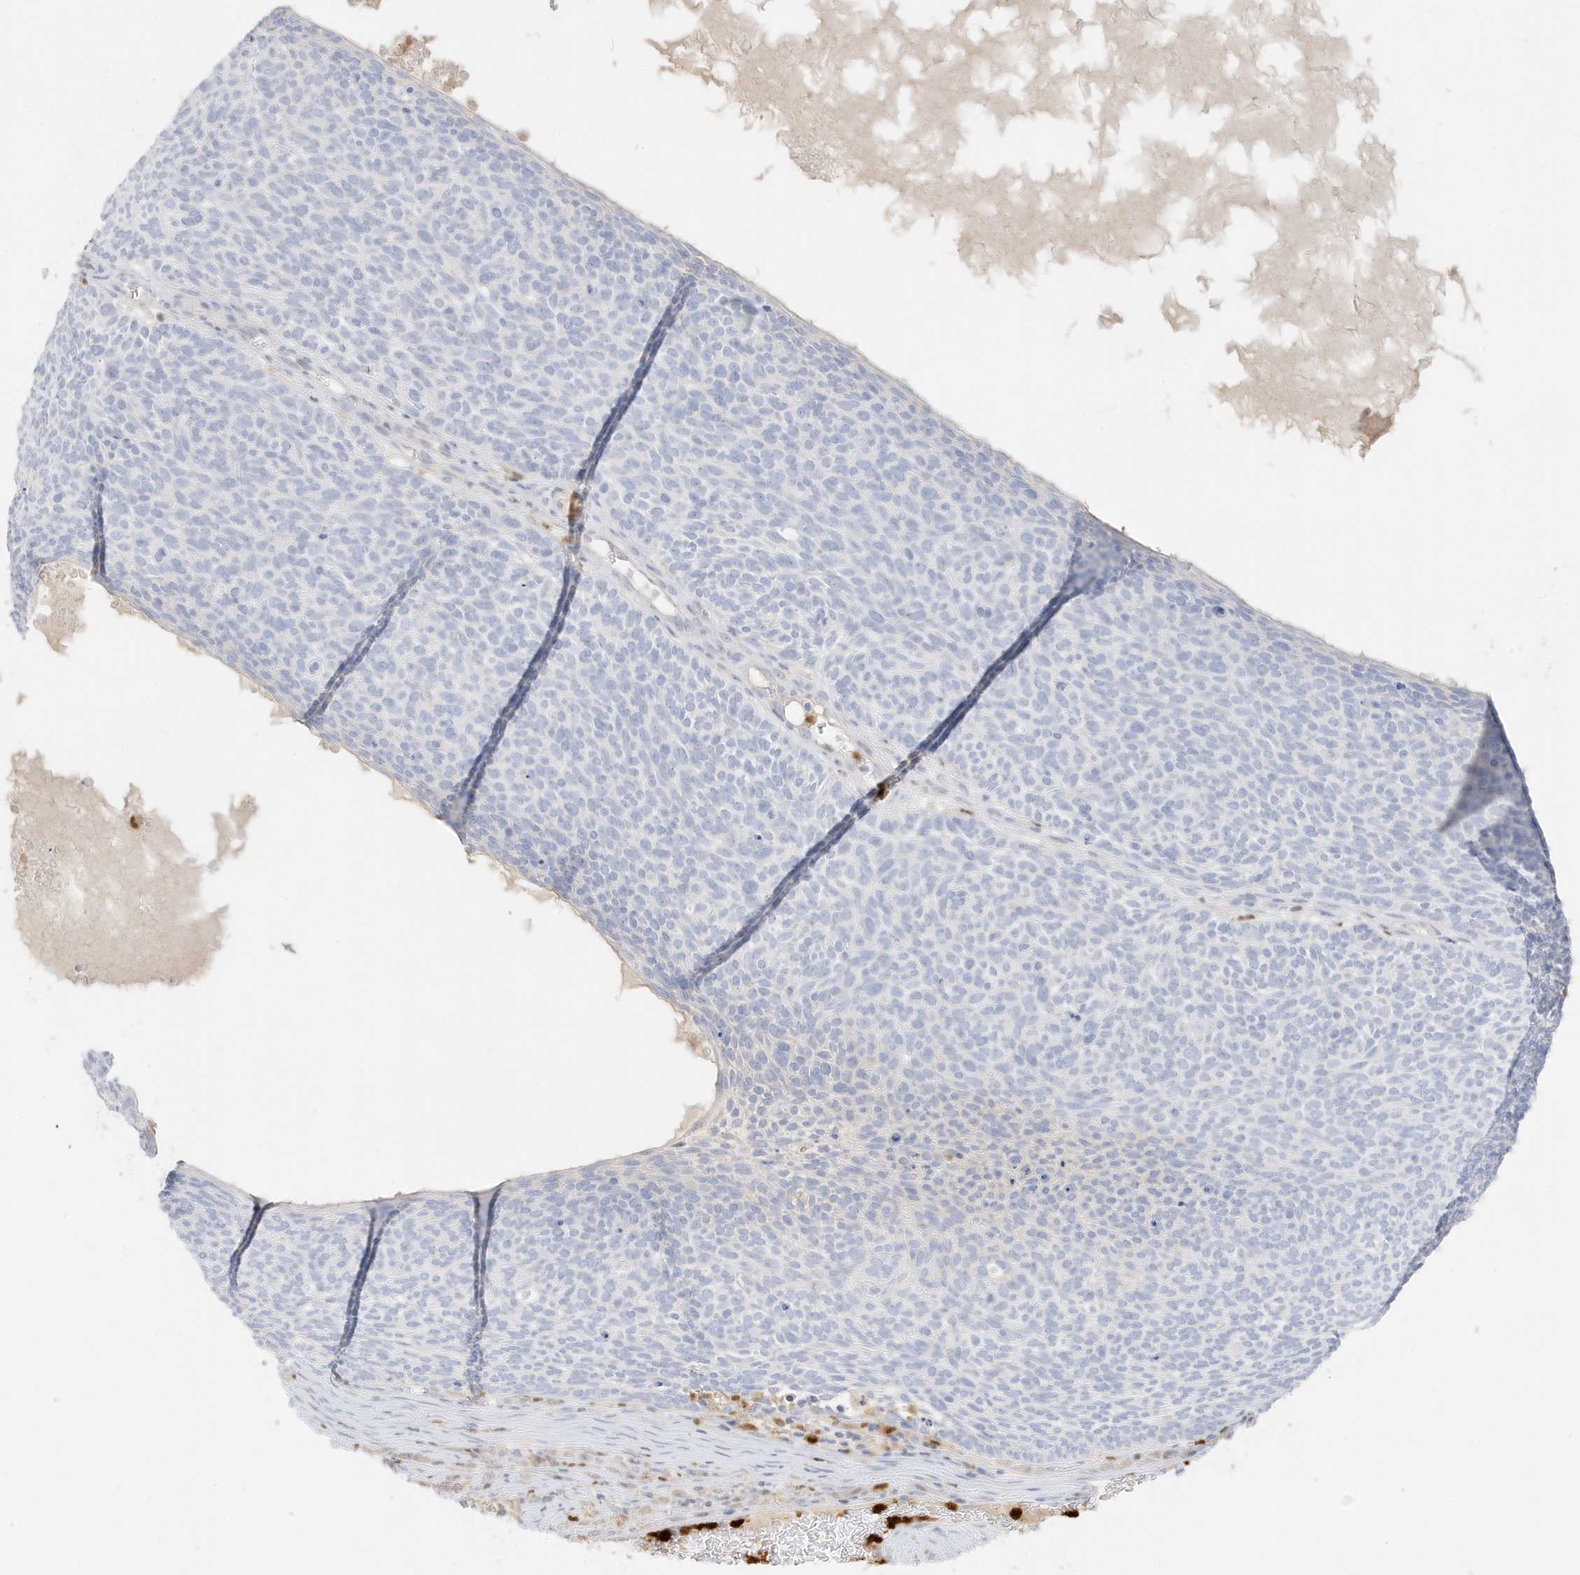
{"staining": {"intensity": "negative", "quantity": "none", "location": "none"}, "tissue": "skin cancer", "cell_type": "Tumor cells", "image_type": "cancer", "snomed": [{"axis": "morphology", "description": "Squamous cell carcinoma, NOS"}, {"axis": "topography", "description": "Skin"}], "caption": "This is an immunohistochemistry photomicrograph of human skin cancer (squamous cell carcinoma). There is no expression in tumor cells.", "gene": "GCA", "patient": {"sex": "female", "age": 90}}